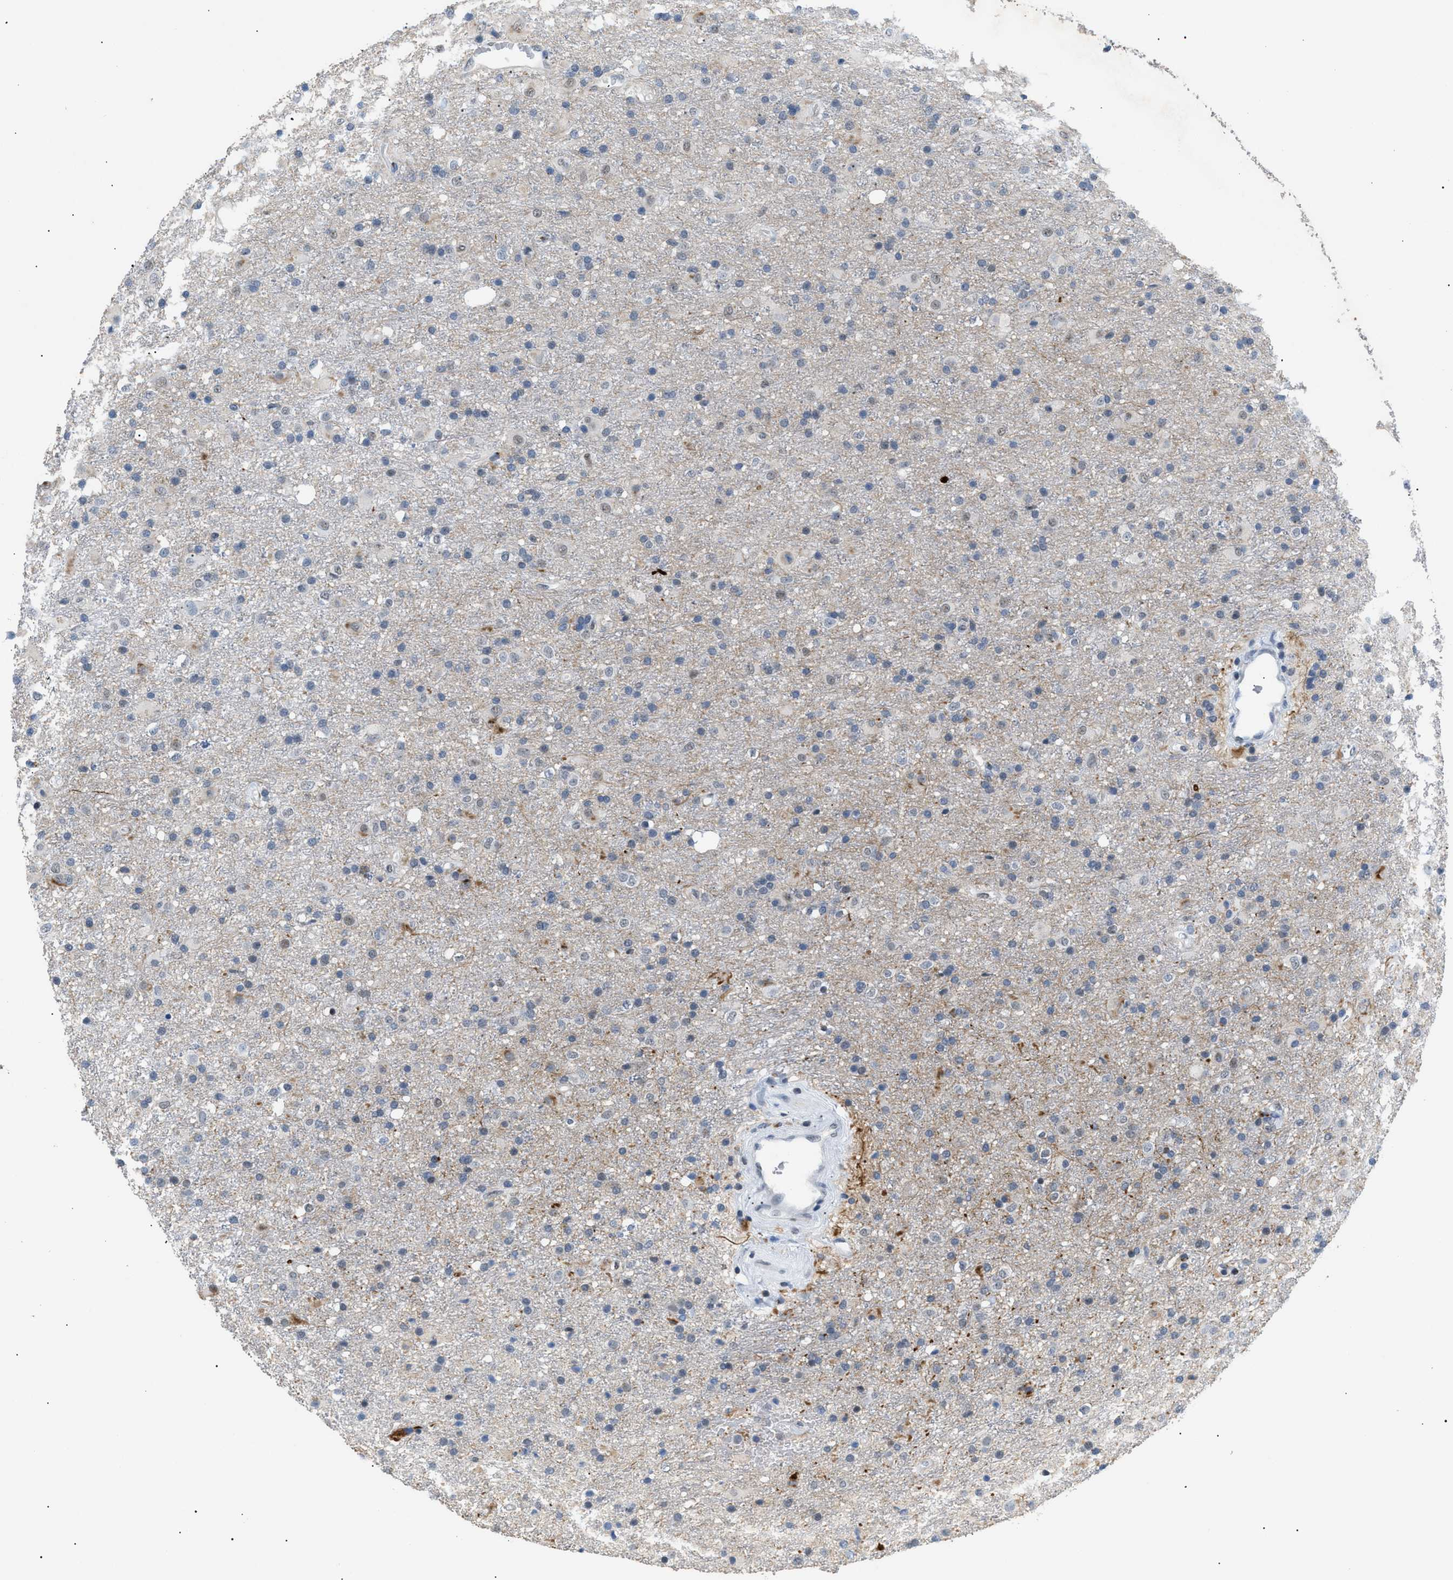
{"staining": {"intensity": "weak", "quantity": "<25%", "location": "nuclear"}, "tissue": "glioma", "cell_type": "Tumor cells", "image_type": "cancer", "snomed": [{"axis": "morphology", "description": "Glioma, malignant, Low grade"}, {"axis": "topography", "description": "Brain"}], "caption": "IHC photomicrograph of human malignant glioma (low-grade) stained for a protein (brown), which displays no expression in tumor cells. (DAB immunohistochemistry visualized using brightfield microscopy, high magnification).", "gene": "KCNC3", "patient": {"sex": "male", "age": 65}}